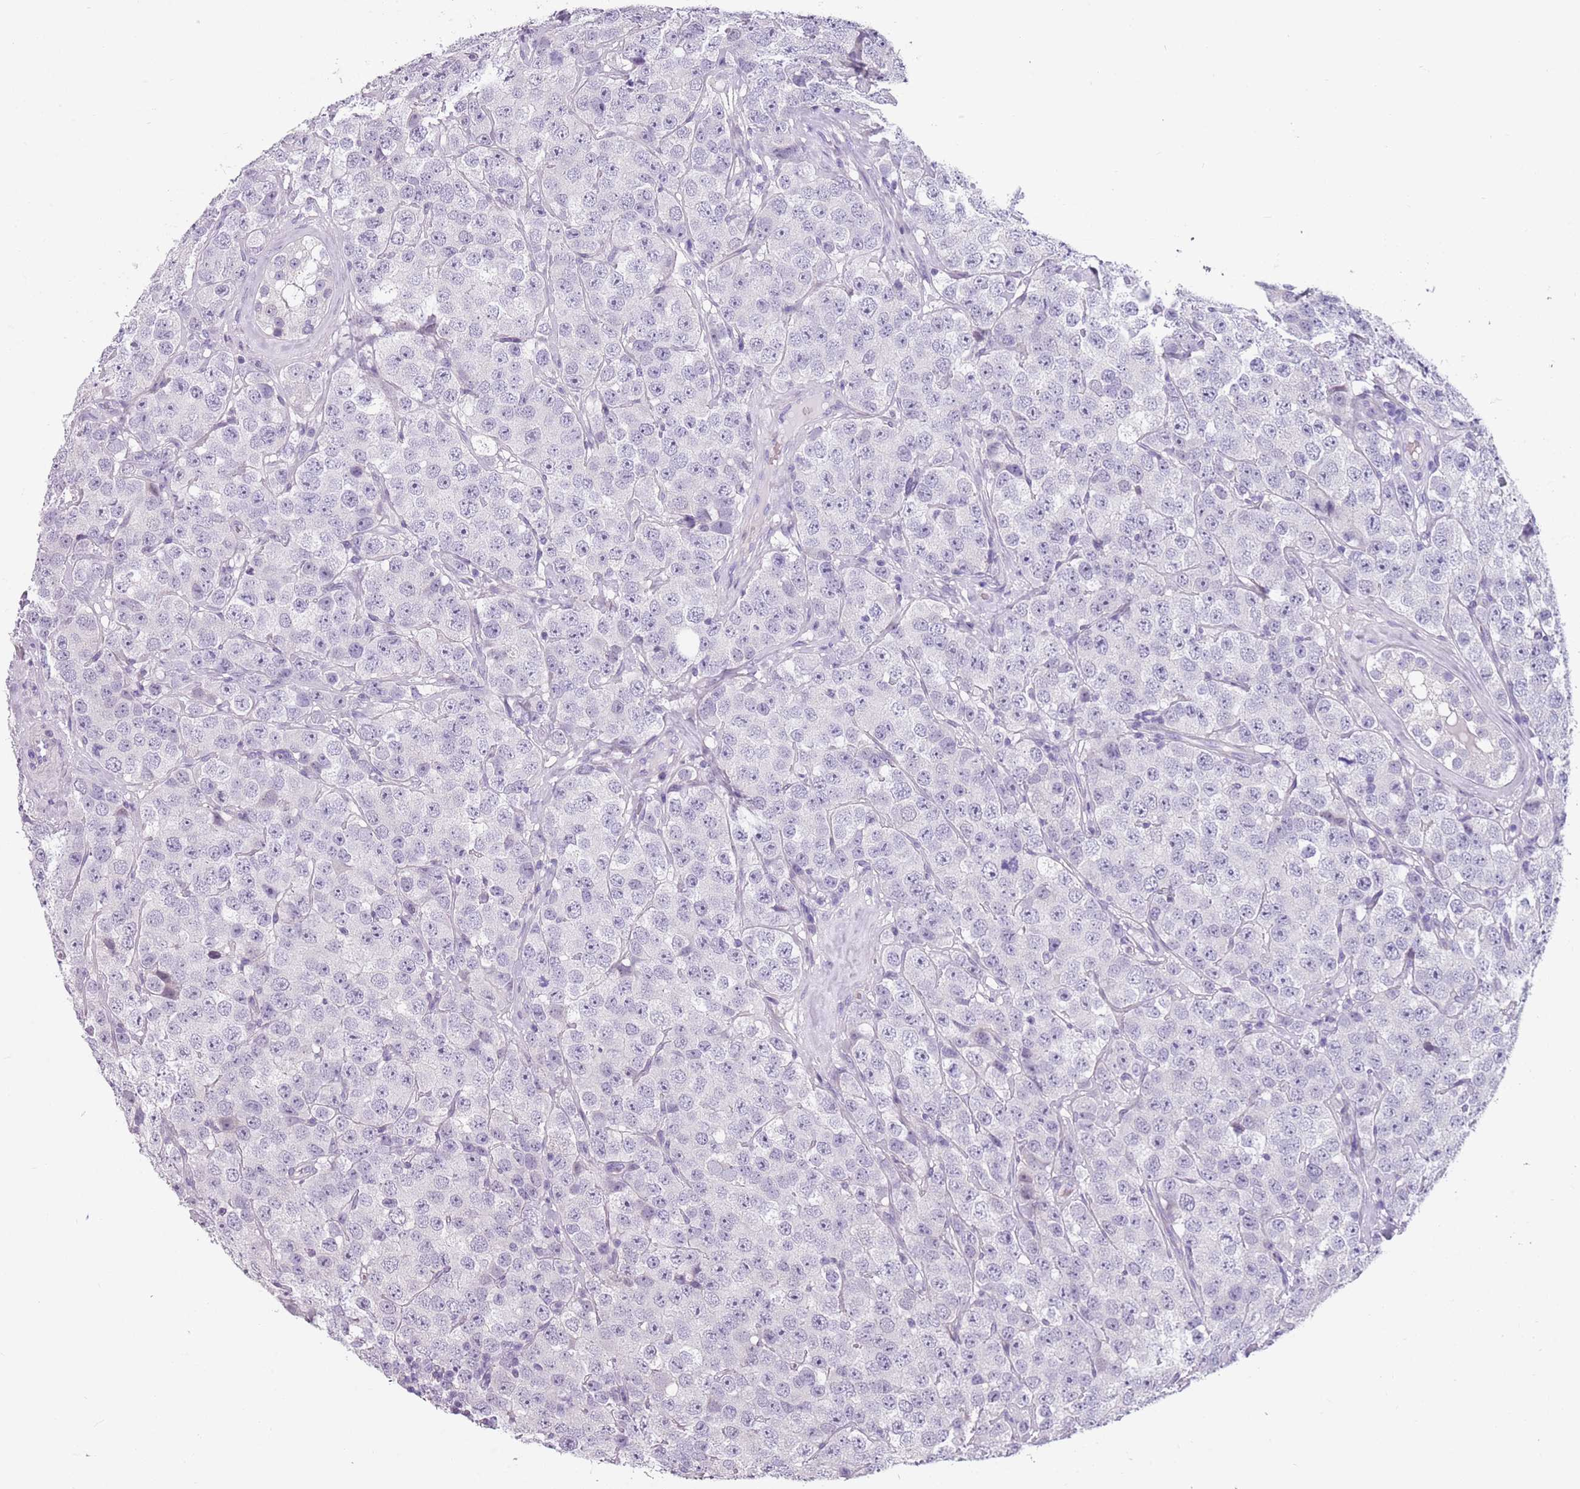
{"staining": {"intensity": "negative", "quantity": "none", "location": "none"}, "tissue": "testis cancer", "cell_type": "Tumor cells", "image_type": "cancer", "snomed": [{"axis": "morphology", "description": "Seminoma, NOS"}, {"axis": "topography", "description": "Testis"}], "caption": "This is an immunohistochemistry histopathology image of human testis cancer. There is no positivity in tumor cells.", "gene": "SPESP1", "patient": {"sex": "male", "age": 28}}